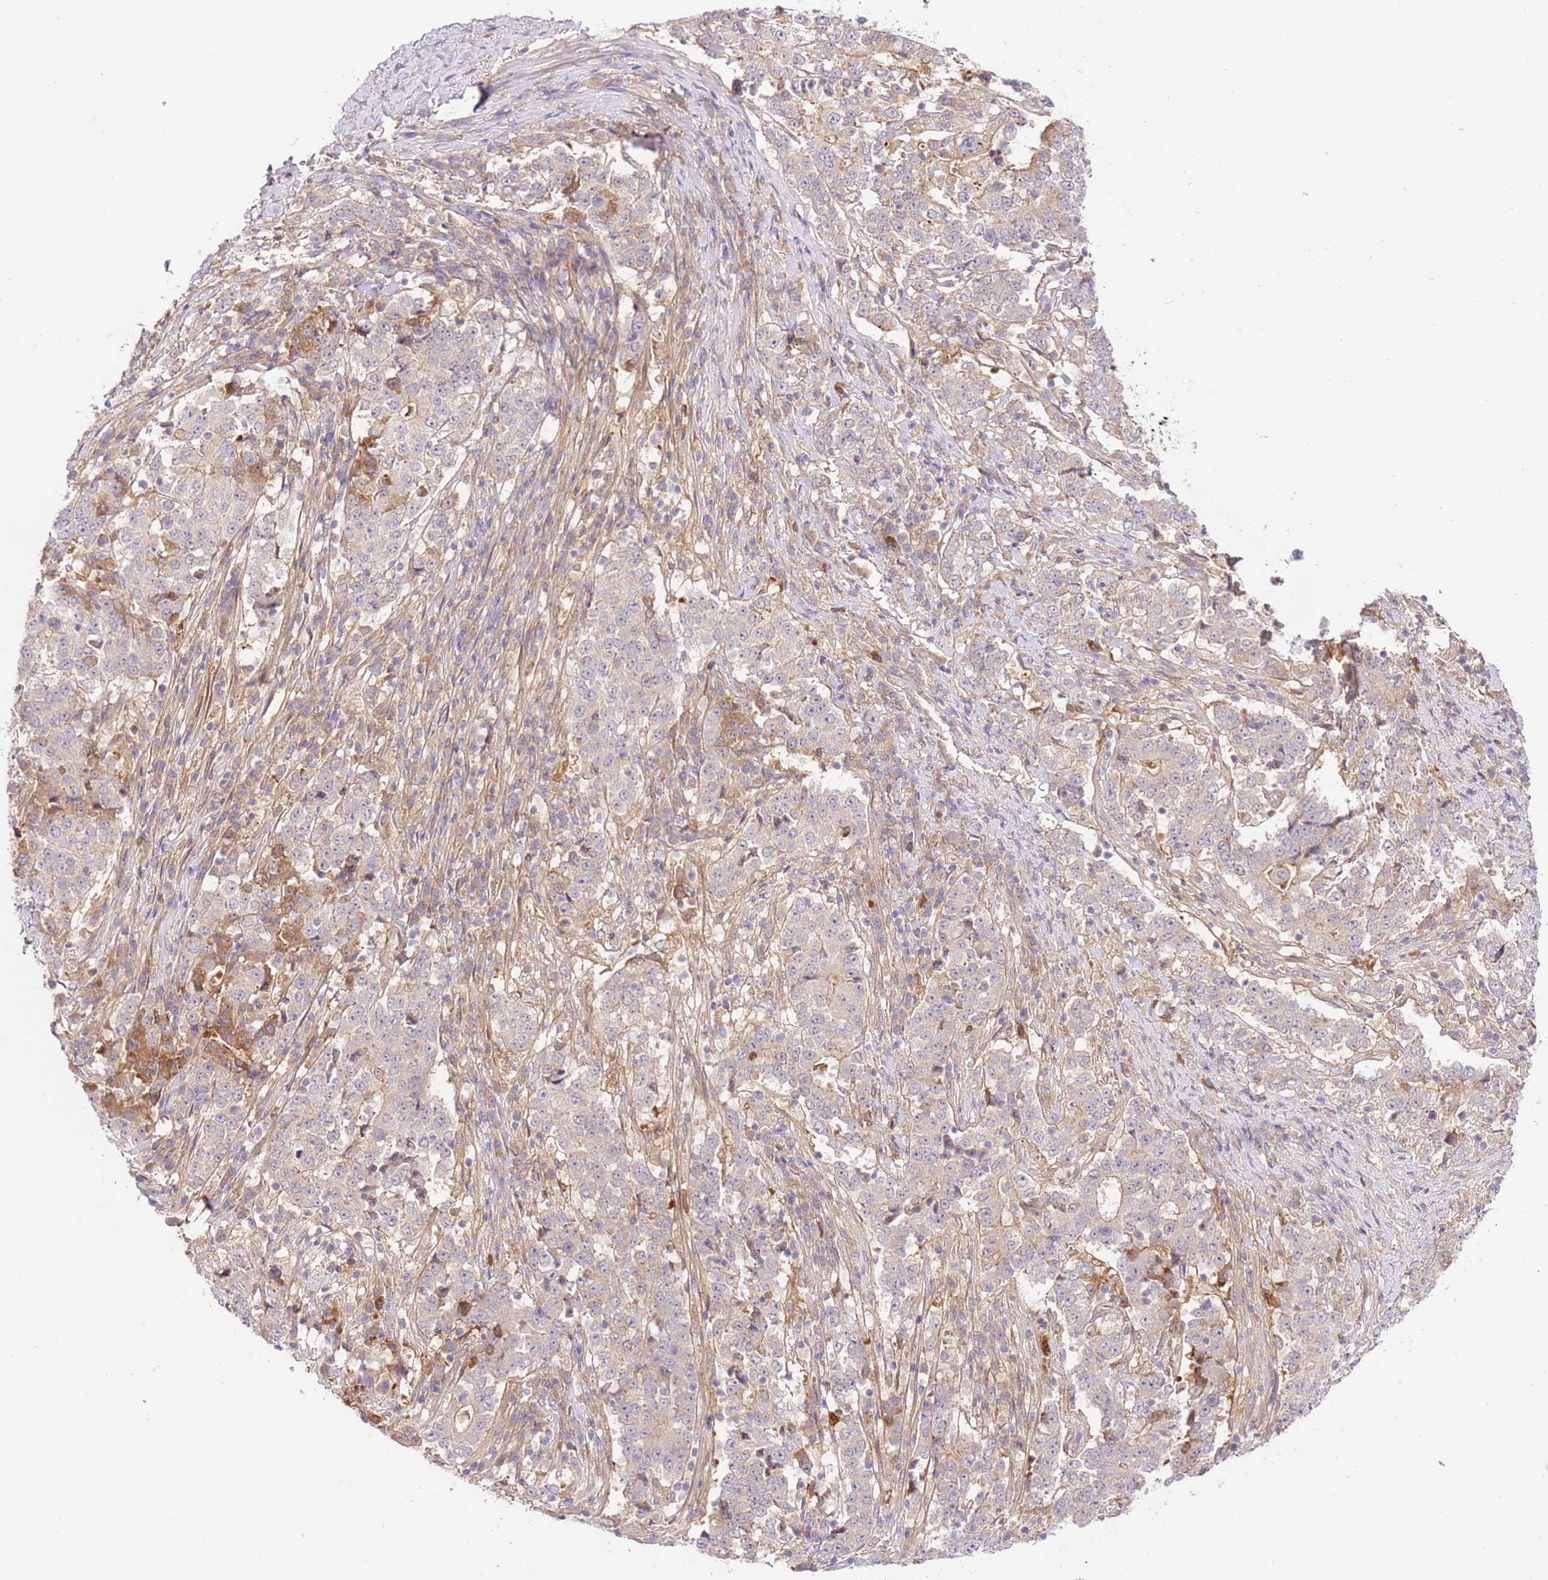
{"staining": {"intensity": "negative", "quantity": "none", "location": "none"}, "tissue": "stomach cancer", "cell_type": "Tumor cells", "image_type": "cancer", "snomed": [{"axis": "morphology", "description": "Adenocarcinoma, NOS"}, {"axis": "topography", "description": "Stomach"}], "caption": "This is an immunohistochemistry photomicrograph of stomach cancer. There is no staining in tumor cells.", "gene": "C8G", "patient": {"sex": "male", "age": 59}}